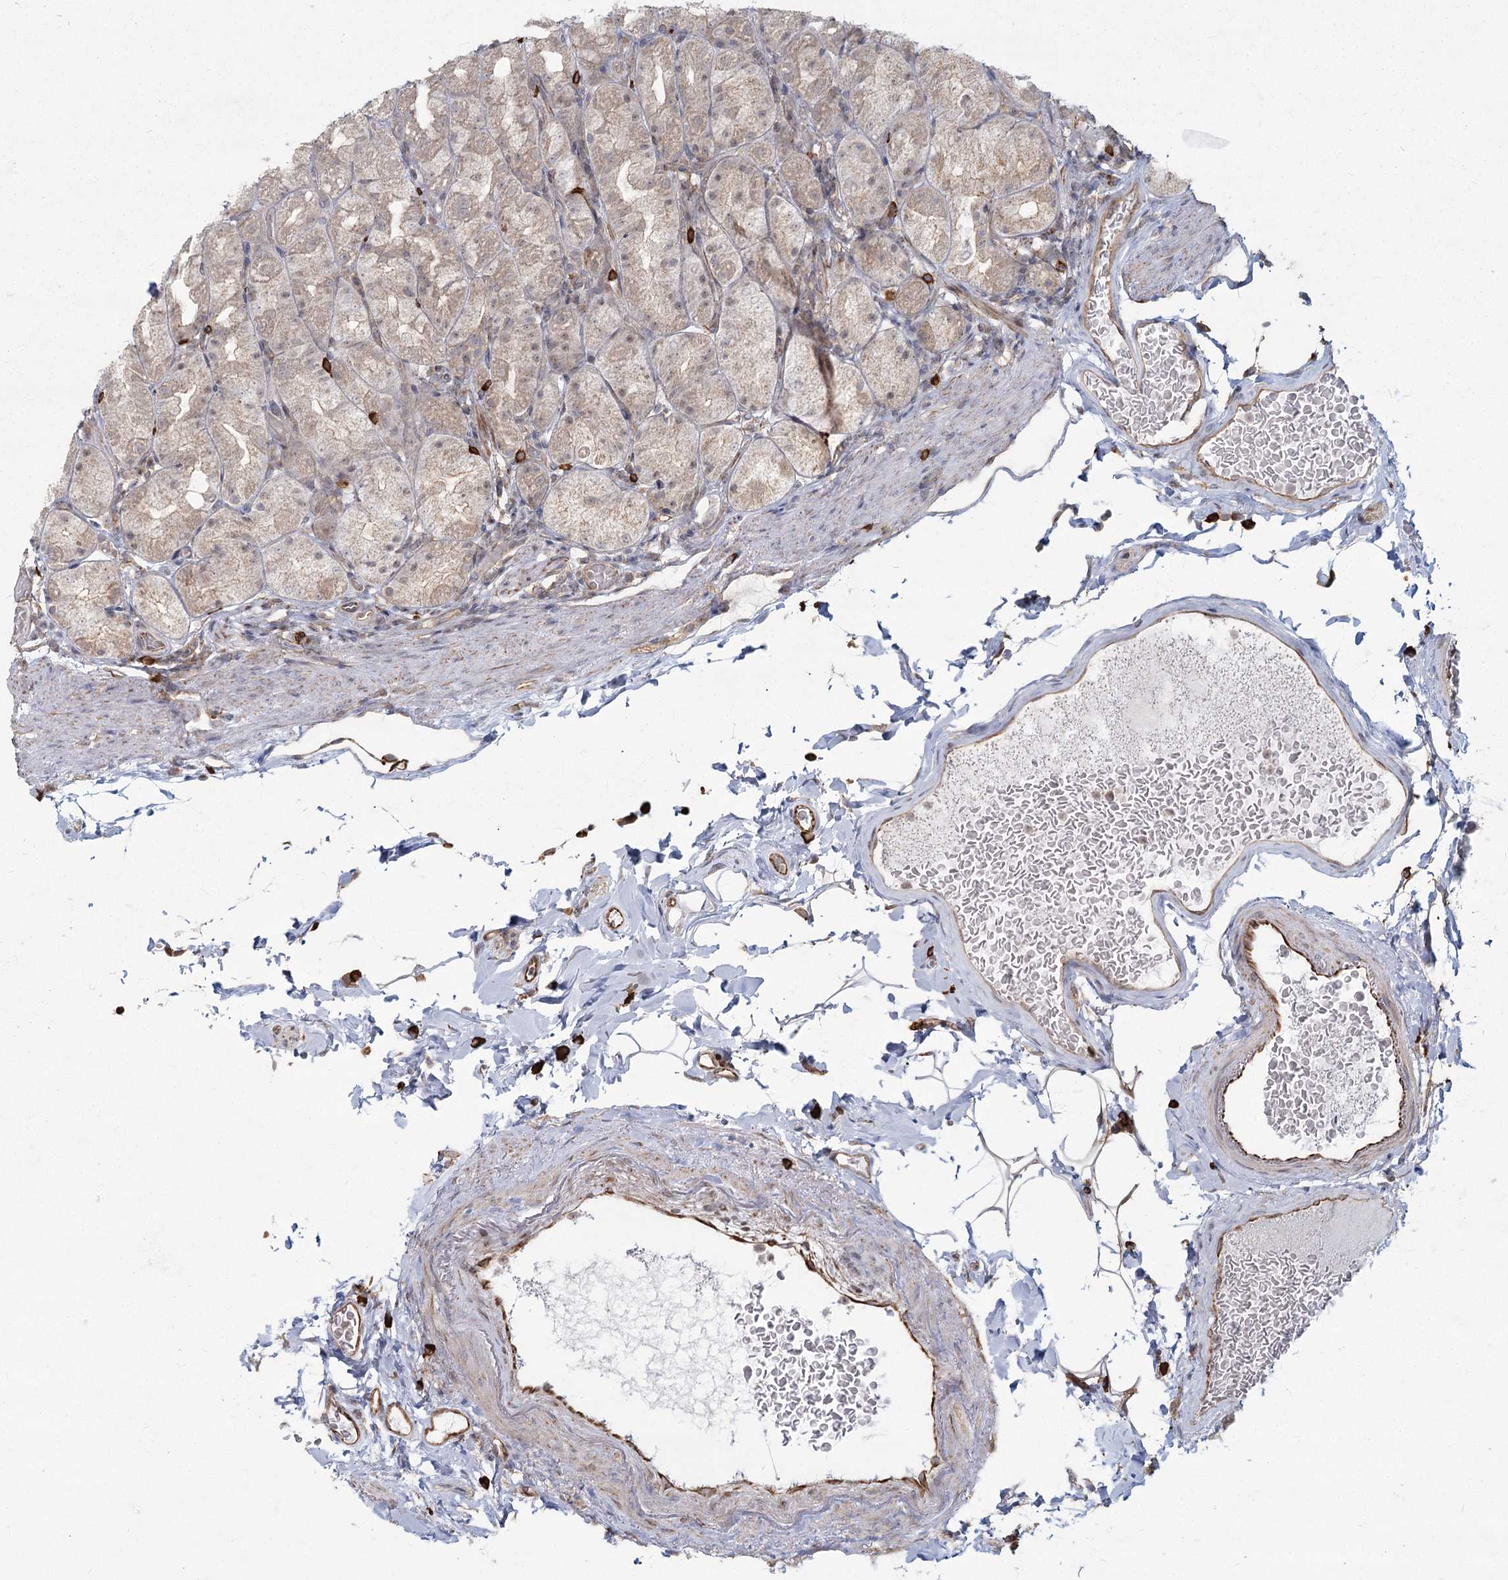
{"staining": {"intensity": "weak", "quantity": "25%-75%", "location": "cytoplasmic/membranous,nuclear"}, "tissue": "stomach", "cell_type": "Glandular cells", "image_type": "normal", "snomed": [{"axis": "morphology", "description": "Normal tissue, NOS"}, {"axis": "topography", "description": "Stomach, upper"}], "caption": "An IHC photomicrograph of benign tissue is shown. Protein staining in brown labels weak cytoplasmic/membranous,nuclear positivity in stomach within glandular cells.", "gene": "AP2M1", "patient": {"sex": "male", "age": 68}}